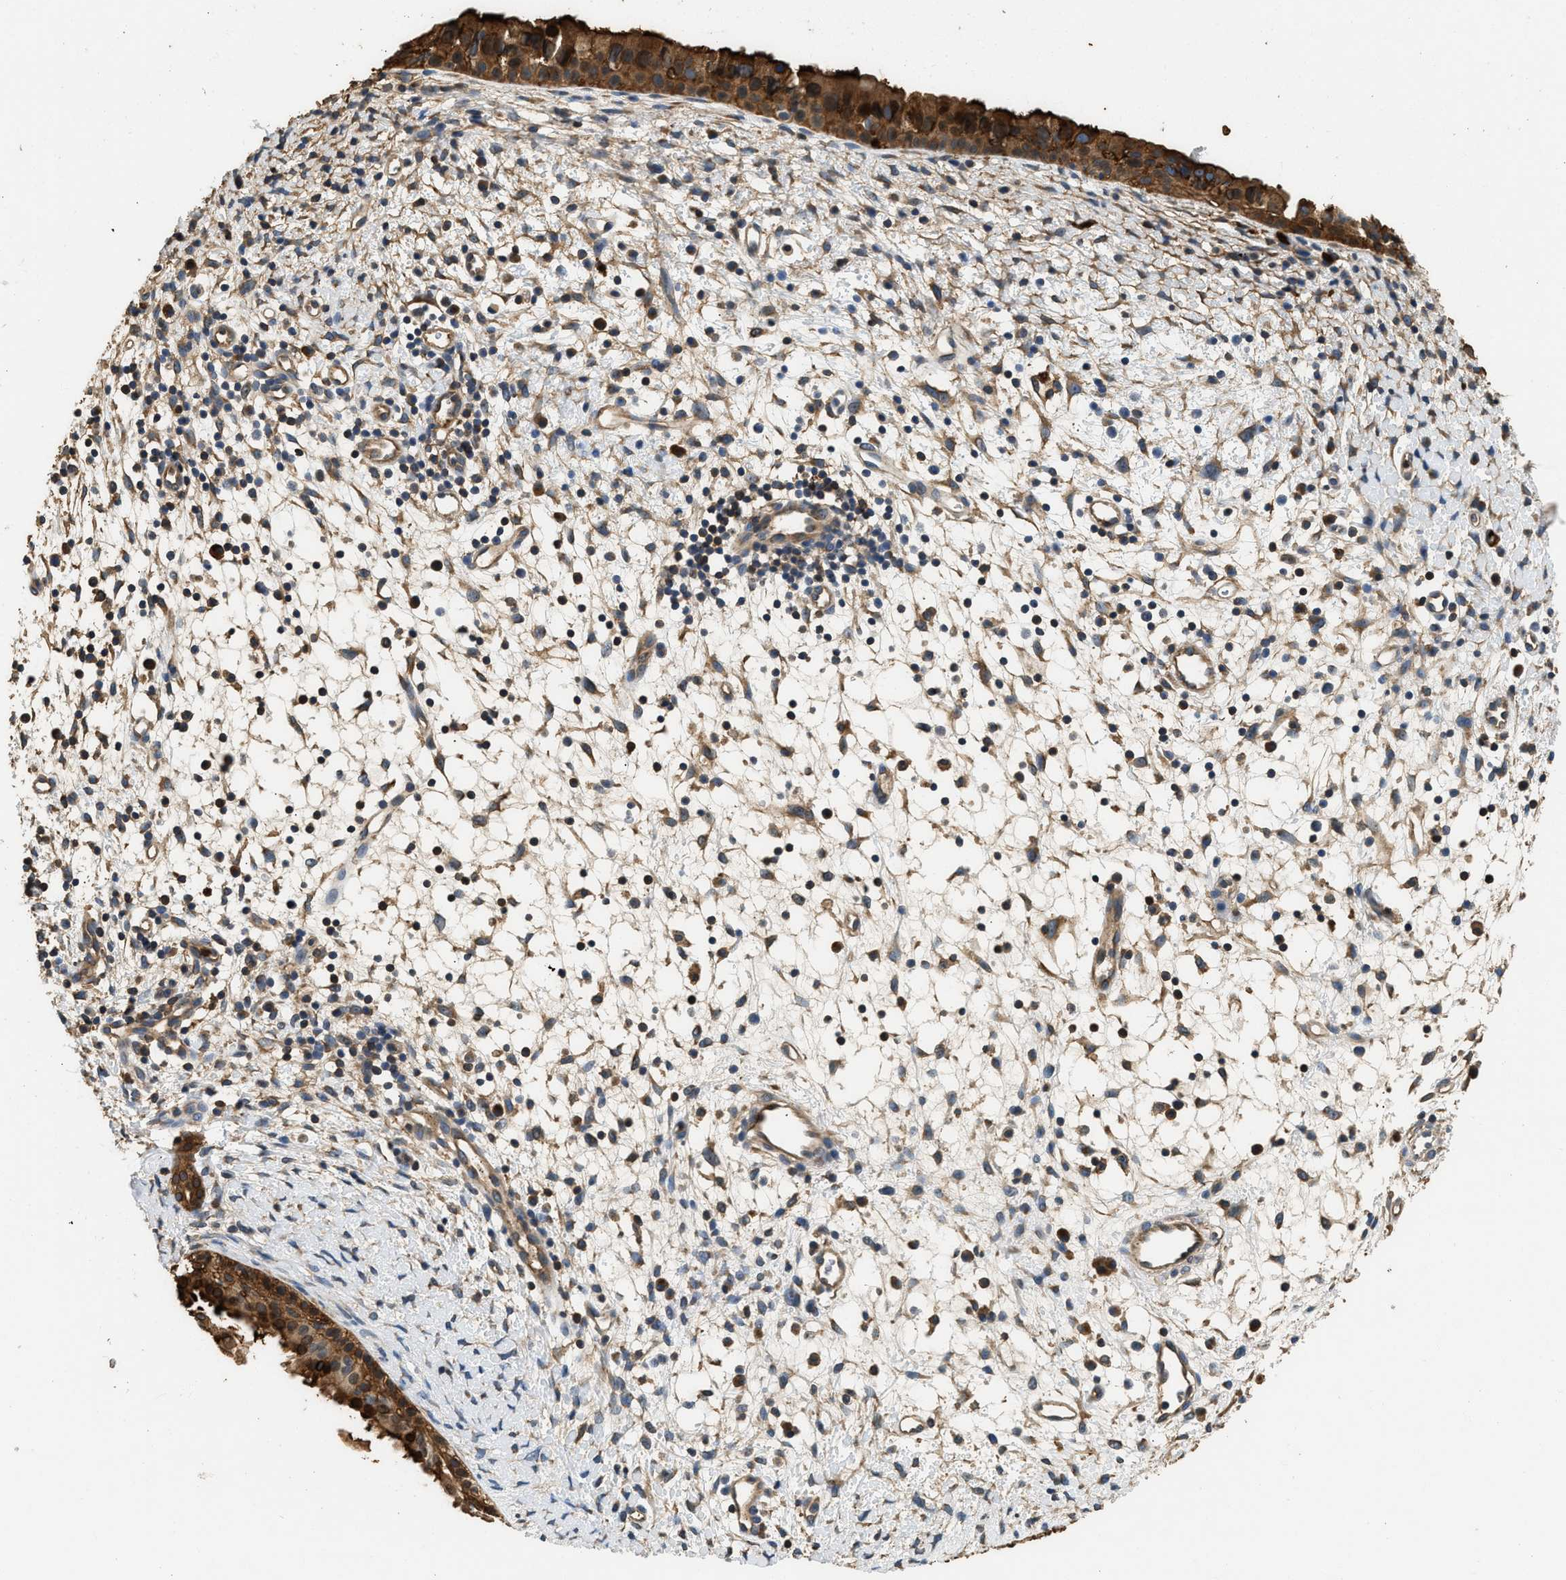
{"staining": {"intensity": "strong", "quantity": ">75%", "location": "cytoplasmic/membranous"}, "tissue": "nasopharynx", "cell_type": "Respiratory epithelial cells", "image_type": "normal", "snomed": [{"axis": "morphology", "description": "Normal tissue, NOS"}, {"axis": "topography", "description": "Nasopharynx"}], "caption": "Immunohistochemistry (IHC) image of unremarkable nasopharynx: nasopharynx stained using immunohistochemistry demonstrates high levels of strong protein expression localized specifically in the cytoplasmic/membranous of respiratory epithelial cells, appearing as a cytoplasmic/membranous brown color.", "gene": "ANXA3", "patient": {"sex": "male", "age": 22}}